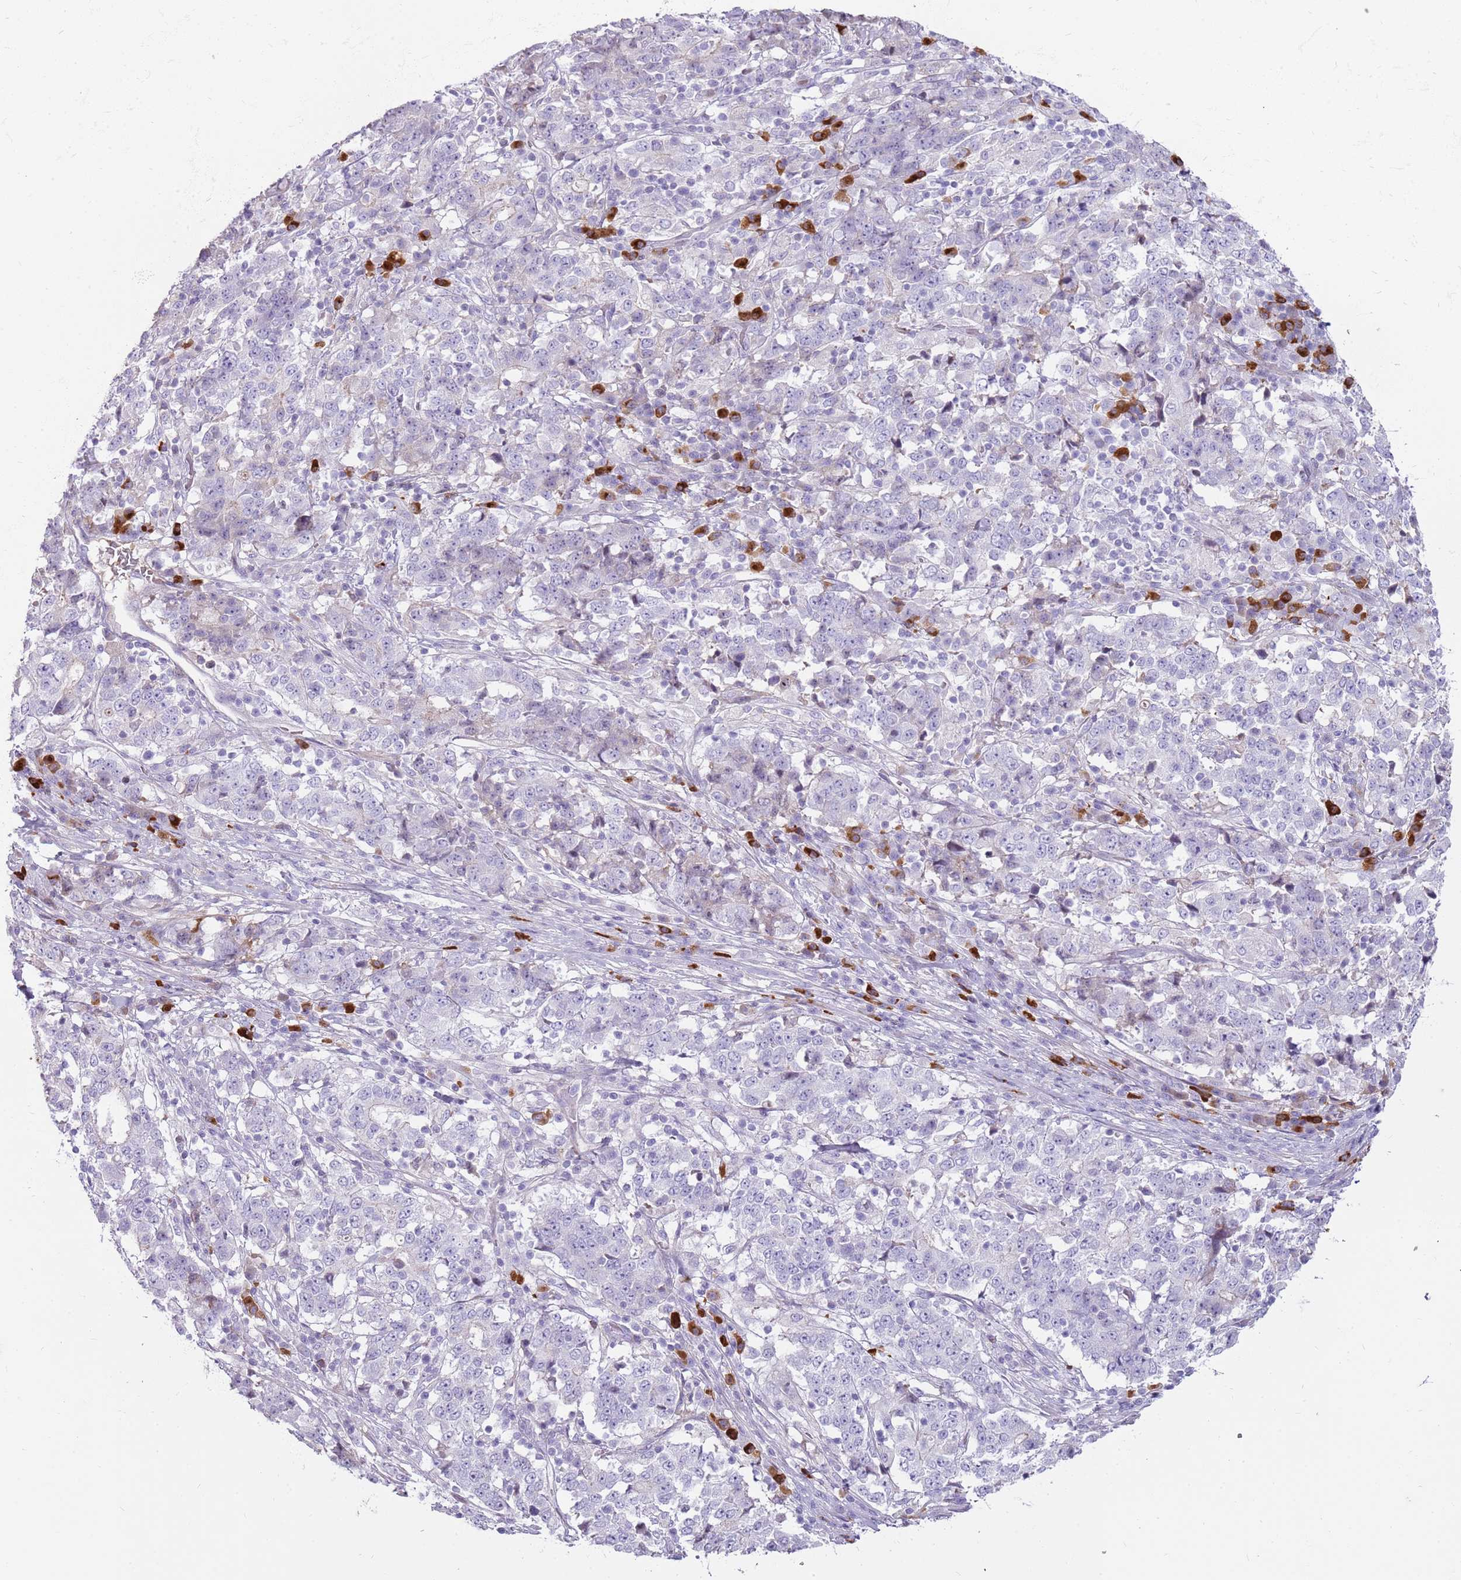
{"staining": {"intensity": "negative", "quantity": "none", "location": "none"}, "tissue": "stomach cancer", "cell_type": "Tumor cells", "image_type": "cancer", "snomed": [{"axis": "morphology", "description": "Adenocarcinoma, NOS"}, {"axis": "topography", "description": "Stomach"}], "caption": "Immunohistochemistry micrograph of stomach cancer (adenocarcinoma) stained for a protein (brown), which reveals no expression in tumor cells.", "gene": "MCUB", "patient": {"sex": "male", "age": 59}}